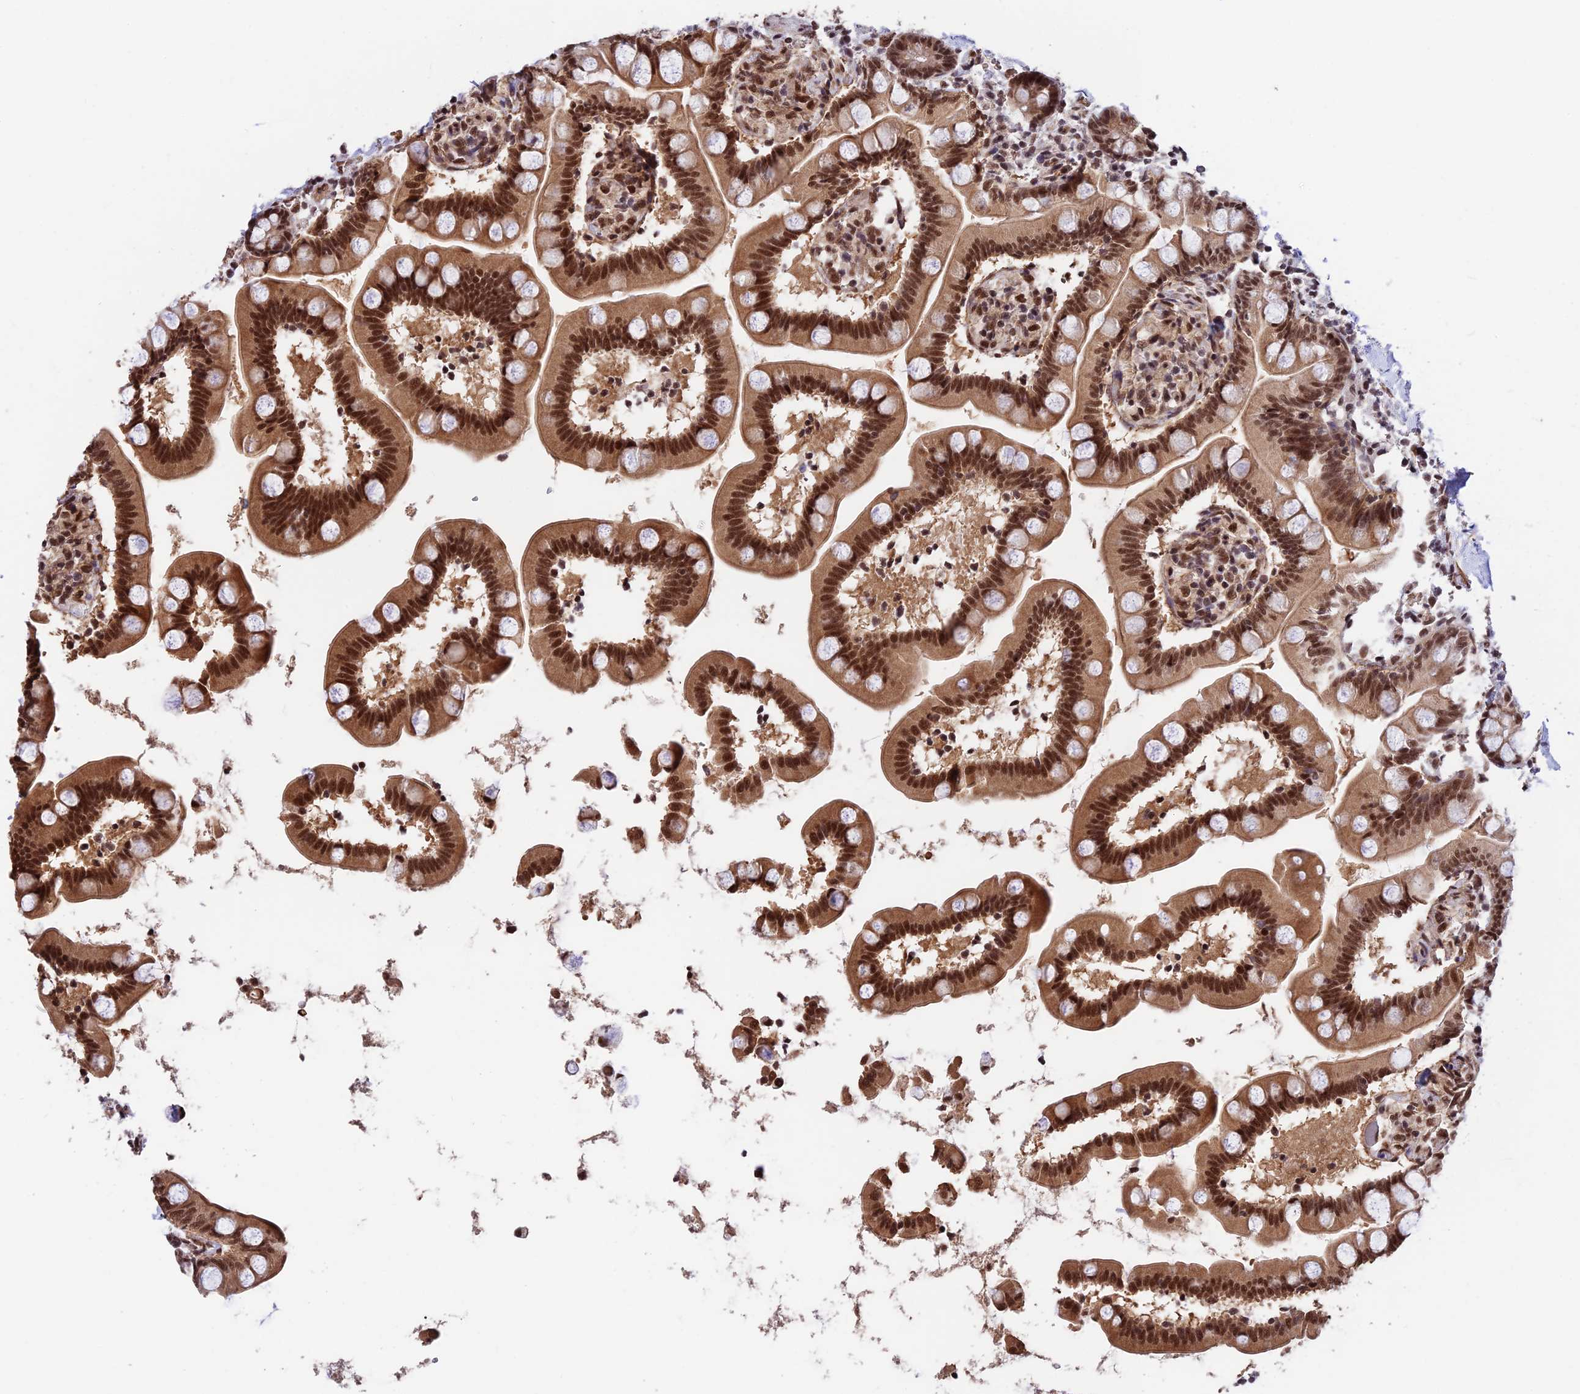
{"staining": {"intensity": "moderate", "quantity": ">75%", "location": "cytoplasmic/membranous,nuclear"}, "tissue": "small intestine", "cell_type": "Glandular cells", "image_type": "normal", "snomed": [{"axis": "morphology", "description": "Normal tissue, NOS"}, {"axis": "topography", "description": "Small intestine"}], "caption": "Approximately >75% of glandular cells in unremarkable small intestine show moderate cytoplasmic/membranous,nuclear protein expression as visualized by brown immunohistochemical staining.", "gene": "RBM42", "patient": {"sex": "female", "age": 64}}